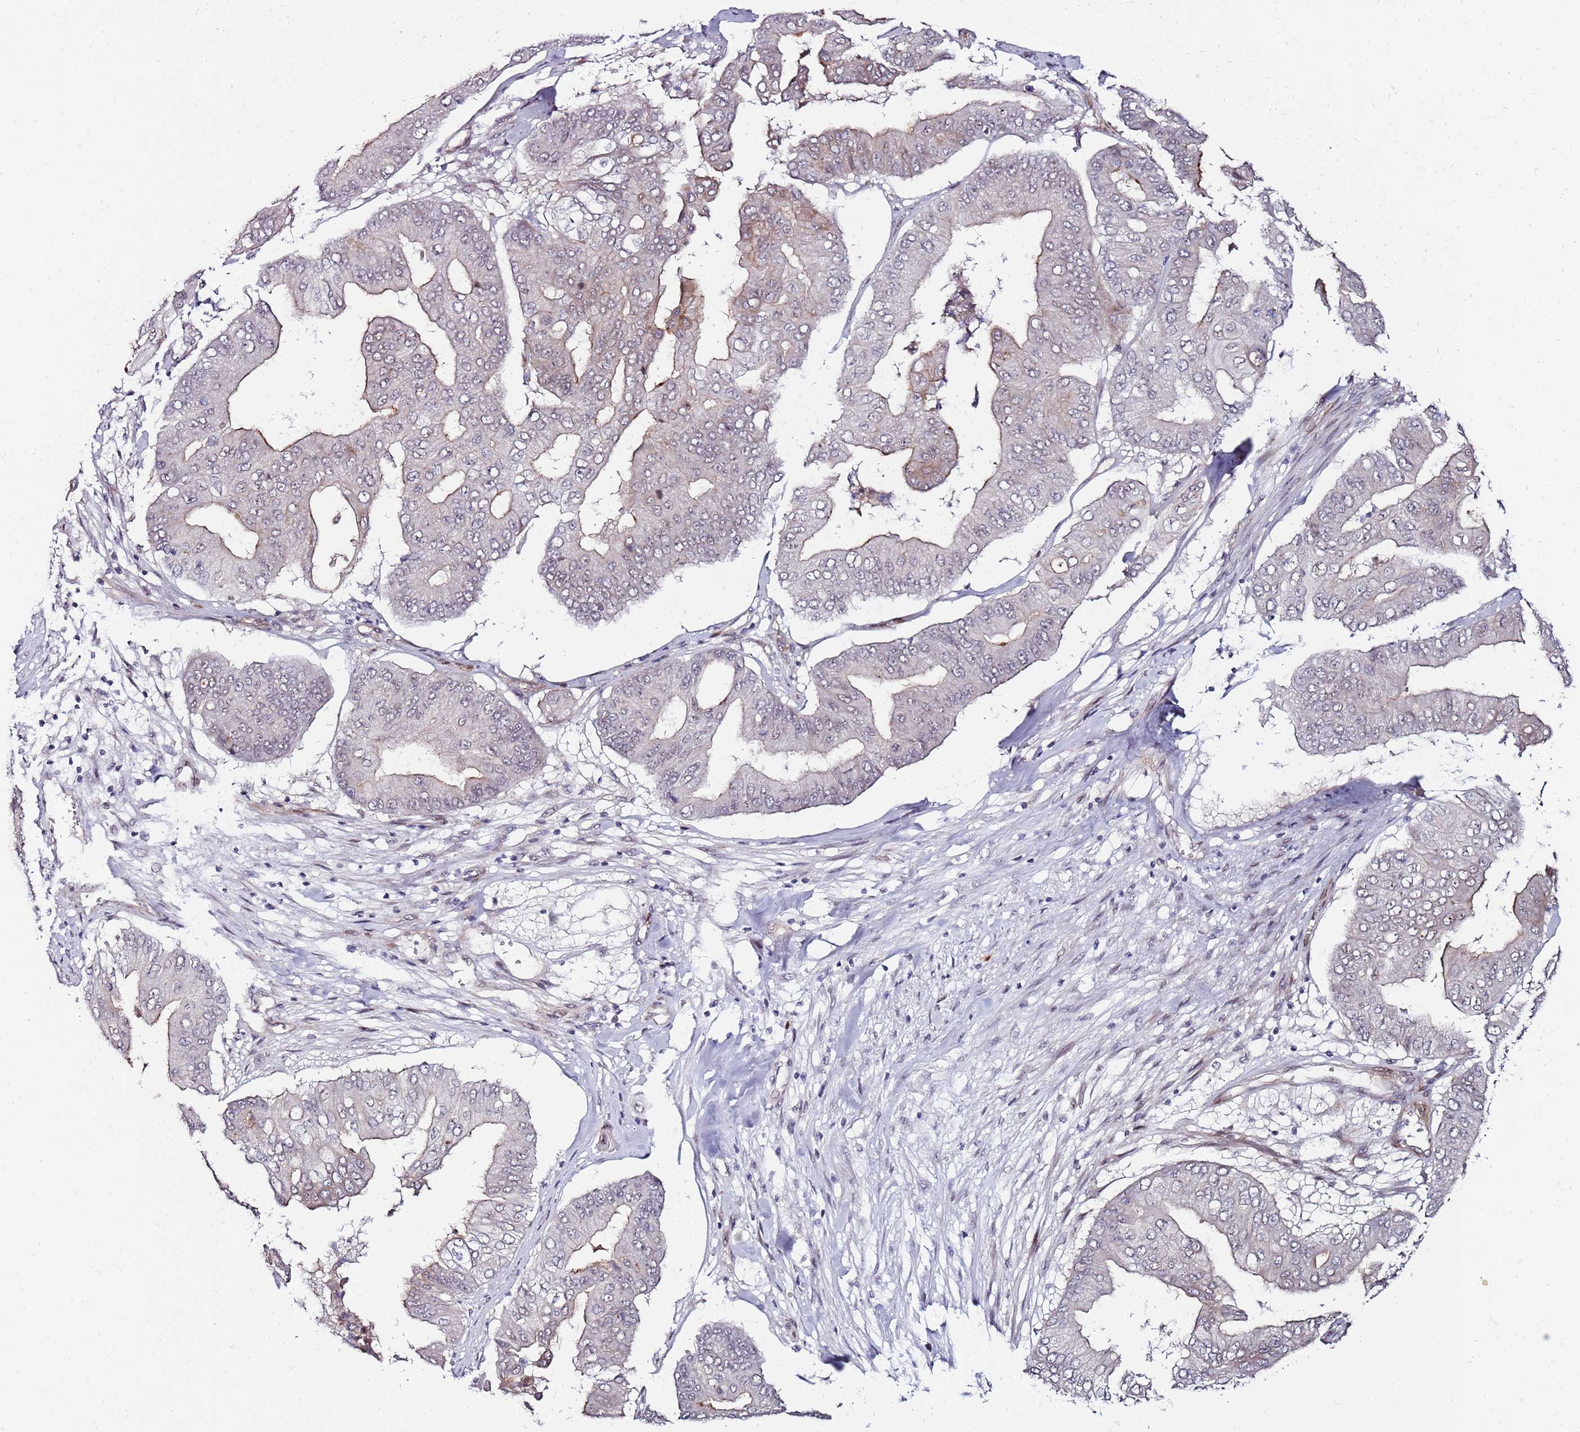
{"staining": {"intensity": "moderate", "quantity": "<25%", "location": "cytoplasmic/membranous"}, "tissue": "pancreatic cancer", "cell_type": "Tumor cells", "image_type": "cancer", "snomed": [{"axis": "morphology", "description": "Adenocarcinoma, NOS"}, {"axis": "topography", "description": "Pancreas"}], "caption": "This histopathology image reveals immunohistochemistry staining of human pancreatic adenocarcinoma, with low moderate cytoplasmic/membranous expression in about <25% of tumor cells.", "gene": "DUSP28", "patient": {"sex": "female", "age": 77}}